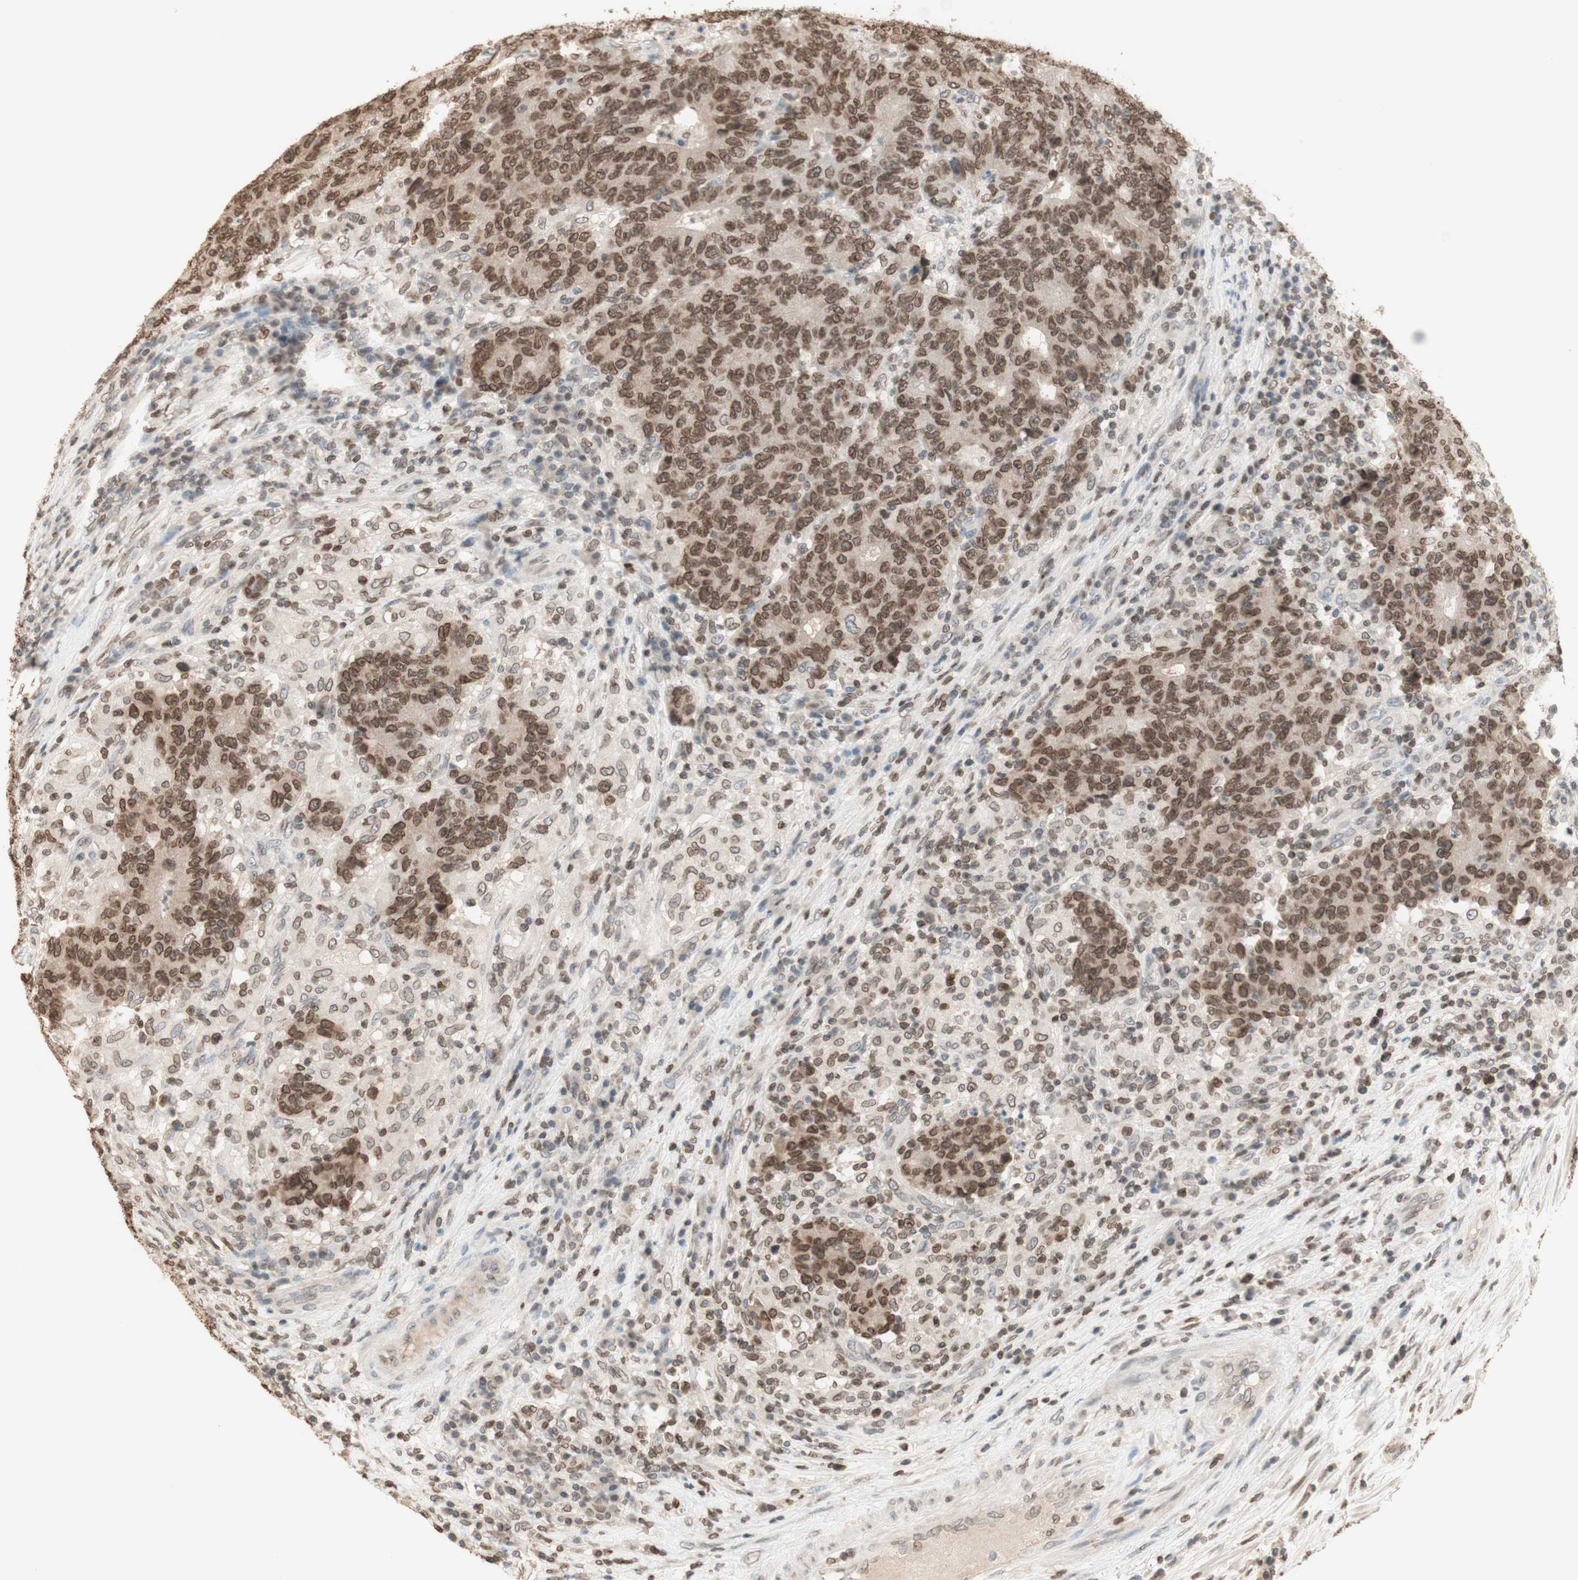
{"staining": {"intensity": "moderate", "quantity": ">75%", "location": "cytoplasmic/membranous,nuclear"}, "tissue": "colorectal cancer", "cell_type": "Tumor cells", "image_type": "cancer", "snomed": [{"axis": "morphology", "description": "Normal tissue, NOS"}, {"axis": "morphology", "description": "Adenocarcinoma, NOS"}, {"axis": "topography", "description": "Colon"}], "caption": "Colorectal cancer stained with a brown dye shows moderate cytoplasmic/membranous and nuclear positive staining in approximately >75% of tumor cells.", "gene": "TMPO", "patient": {"sex": "female", "age": 75}}